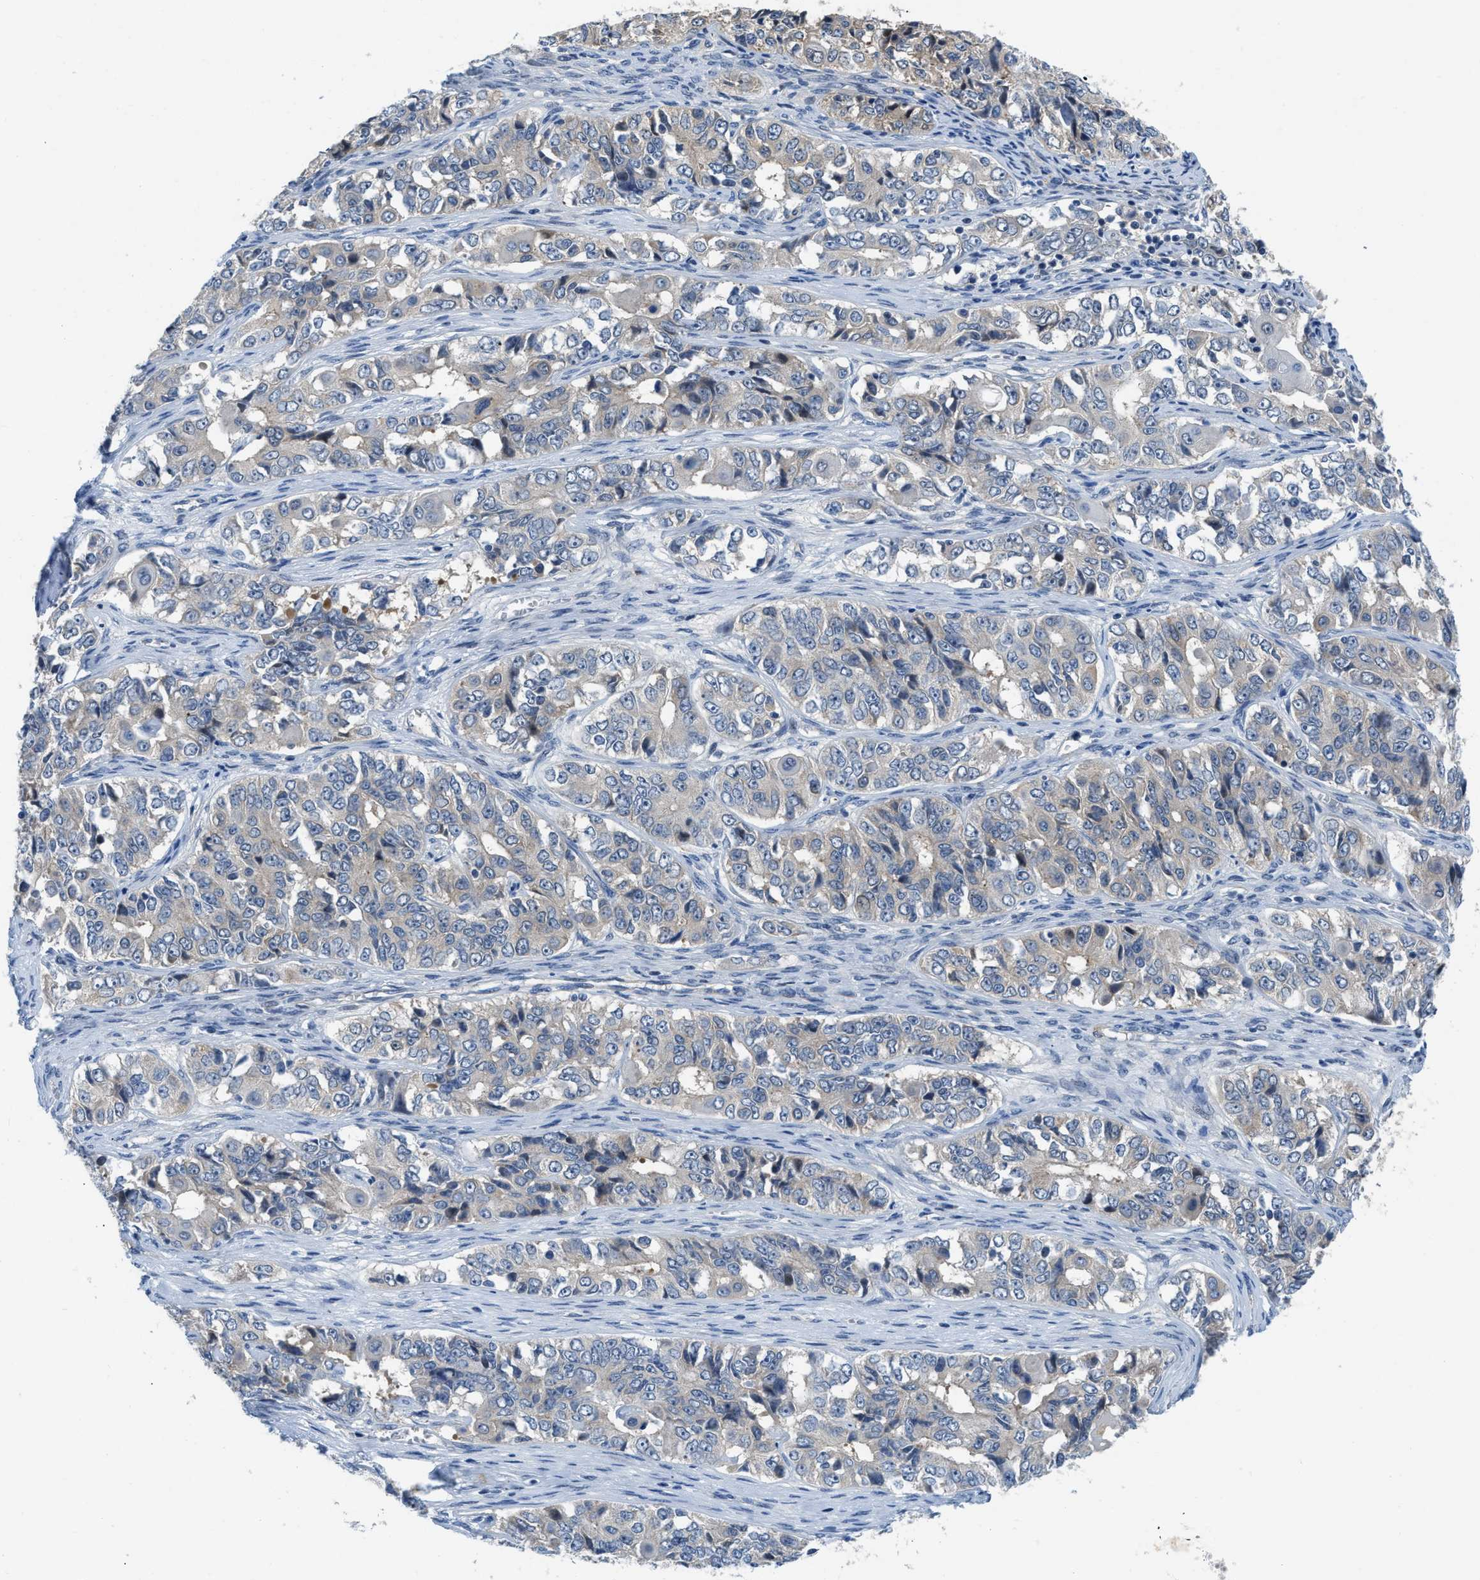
{"staining": {"intensity": "negative", "quantity": "none", "location": "none"}, "tissue": "ovarian cancer", "cell_type": "Tumor cells", "image_type": "cancer", "snomed": [{"axis": "morphology", "description": "Carcinoma, endometroid"}, {"axis": "topography", "description": "Ovary"}], "caption": "A photomicrograph of ovarian cancer stained for a protein shows no brown staining in tumor cells. (IHC, brightfield microscopy, high magnification).", "gene": "PFKP", "patient": {"sex": "female", "age": 51}}